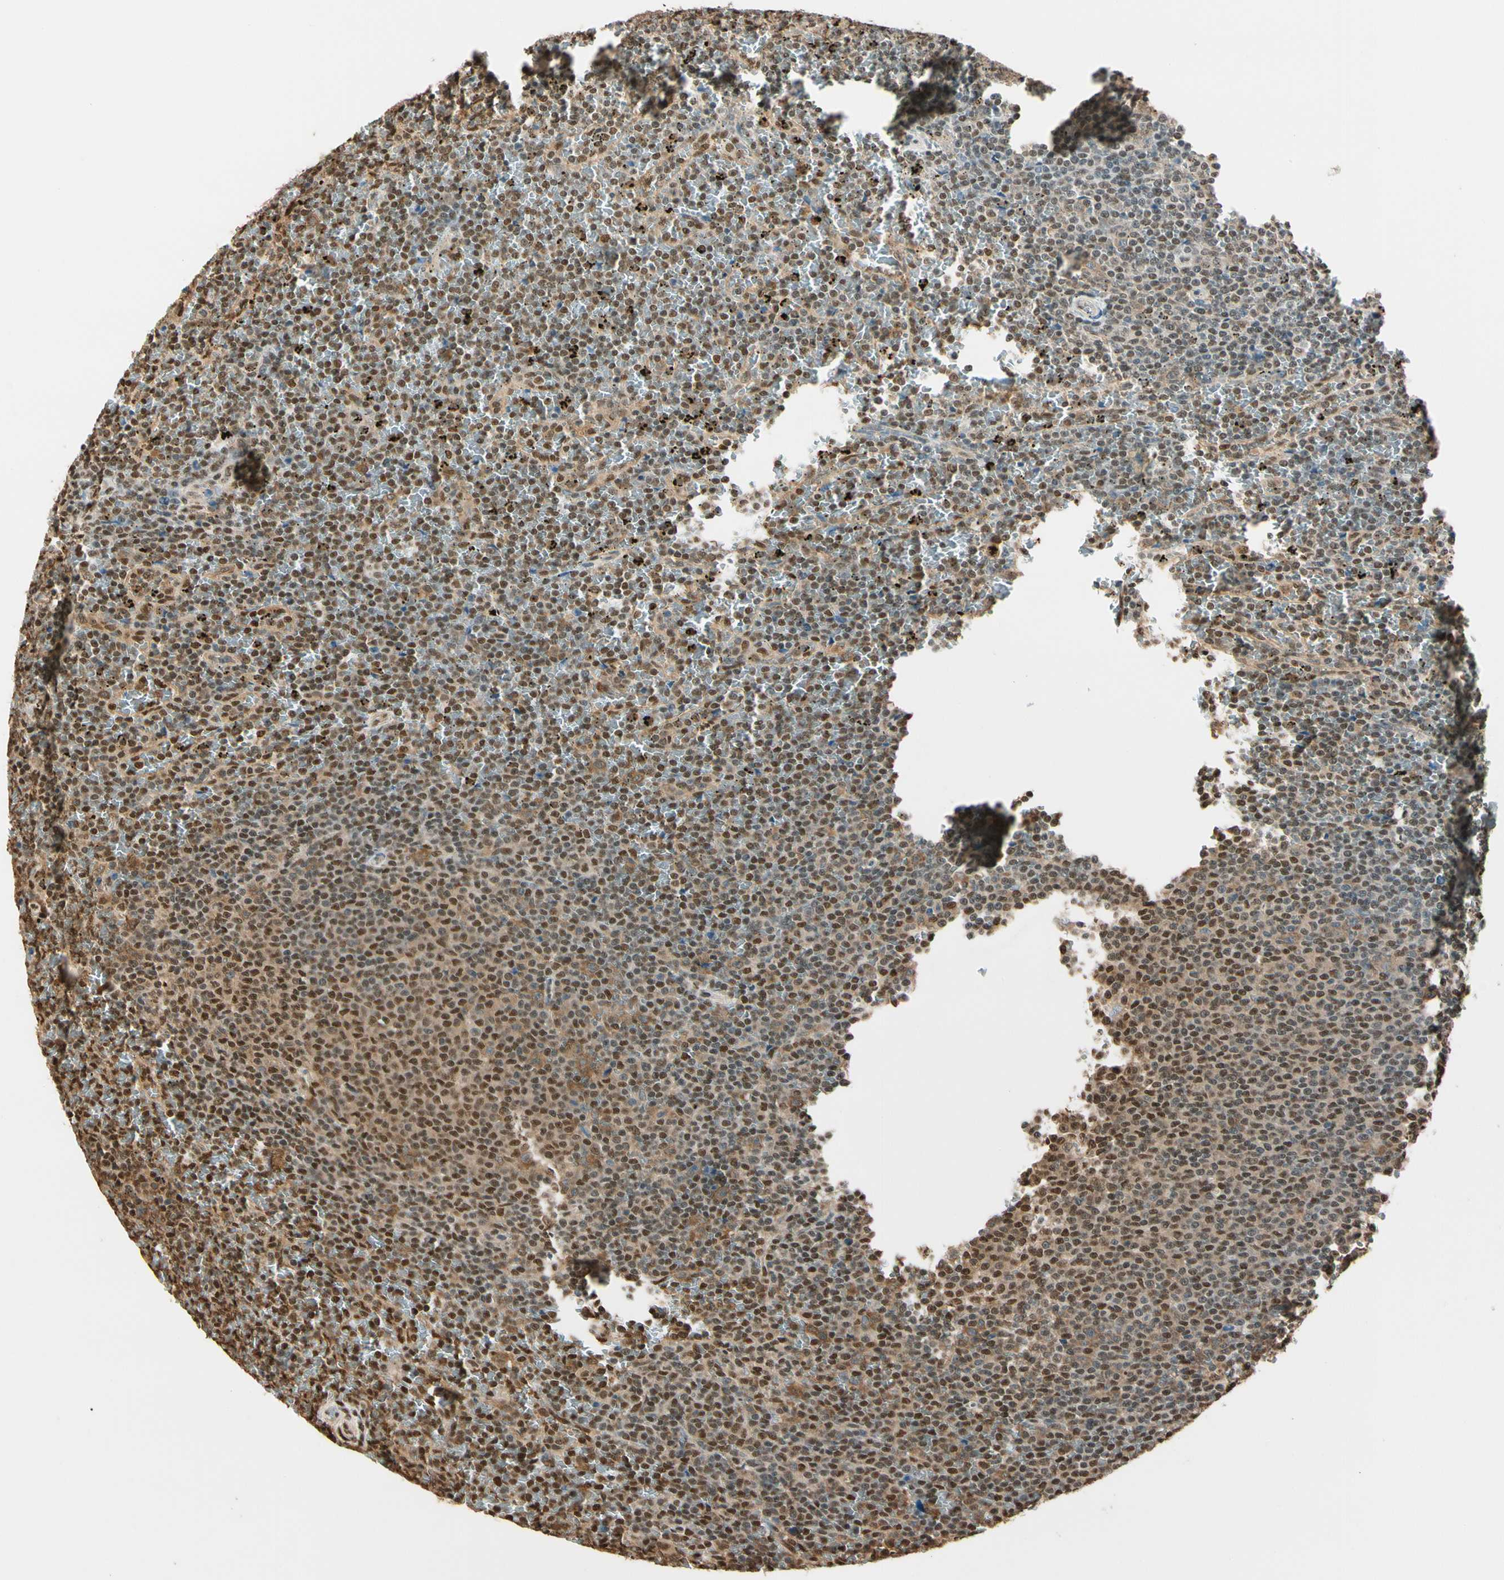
{"staining": {"intensity": "moderate", "quantity": ">75%", "location": "cytoplasmic/membranous,nuclear"}, "tissue": "lymphoma", "cell_type": "Tumor cells", "image_type": "cancer", "snomed": [{"axis": "morphology", "description": "Malignant lymphoma, non-Hodgkin's type, Low grade"}, {"axis": "topography", "description": "Spleen"}], "caption": "There is medium levels of moderate cytoplasmic/membranous and nuclear expression in tumor cells of low-grade malignant lymphoma, non-Hodgkin's type, as demonstrated by immunohistochemical staining (brown color).", "gene": "PNCK", "patient": {"sex": "female", "age": 77}}